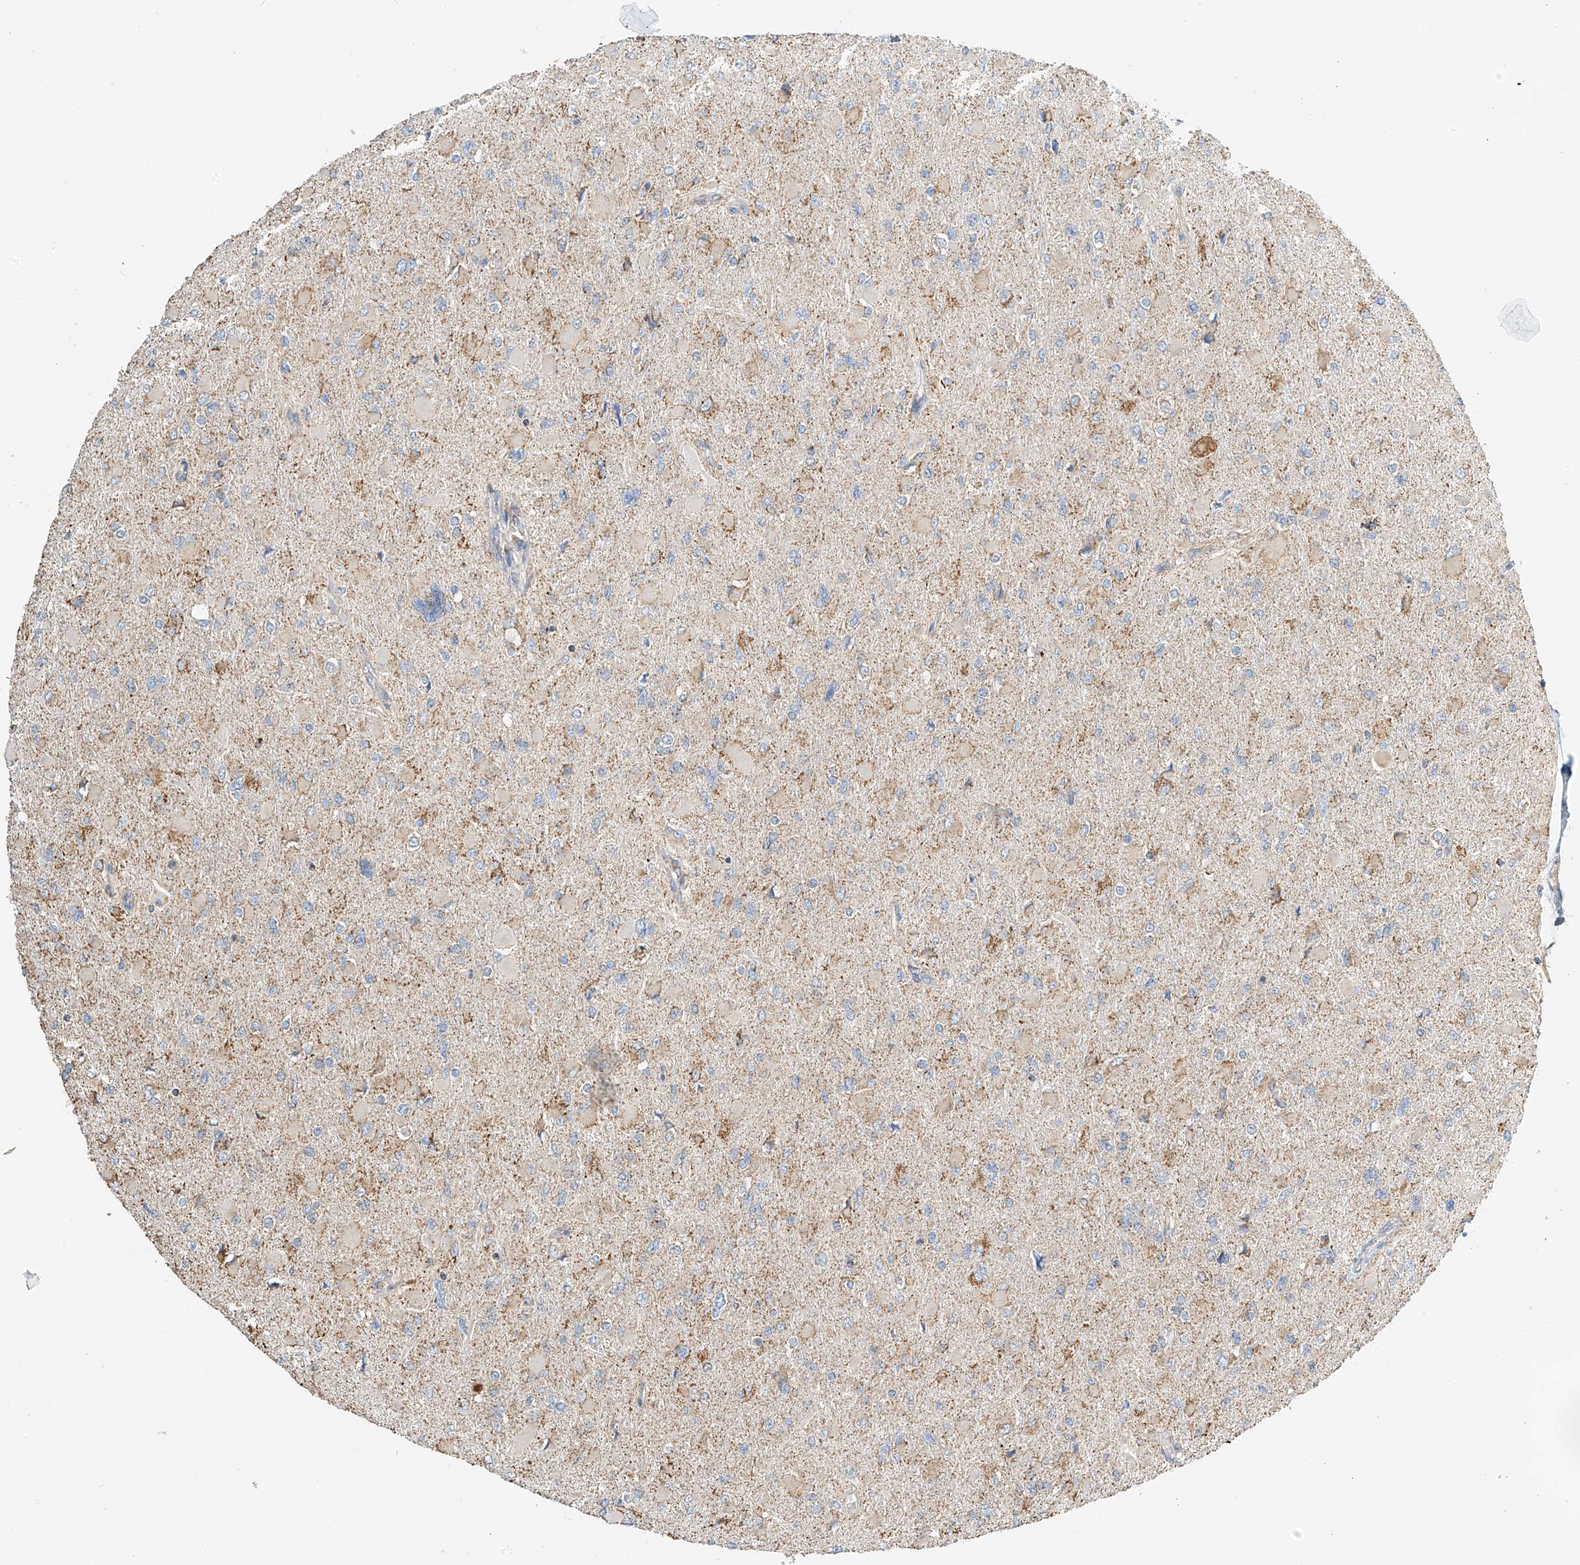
{"staining": {"intensity": "negative", "quantity": "none", "location": "none"}, "tissue": "glioma", "cell_type": "Tumor cells", "image_type": "cancer", "snomed": [{"axis": "morphology", "description": "Glioma, malignant, High grade"}, {"axis": "topography", "description": "Cerebral cortex"}], "caption": "Protein analysis of glioma shows no significant expression in tumor cells. The staining was performed using DAB to visualize the protein expression in brown, while the nuclei were stained in blue with hematoxylin (Magnification: 20x).", "gene": "YIPF7", "patient": {"sex": "female", "age": 36}}